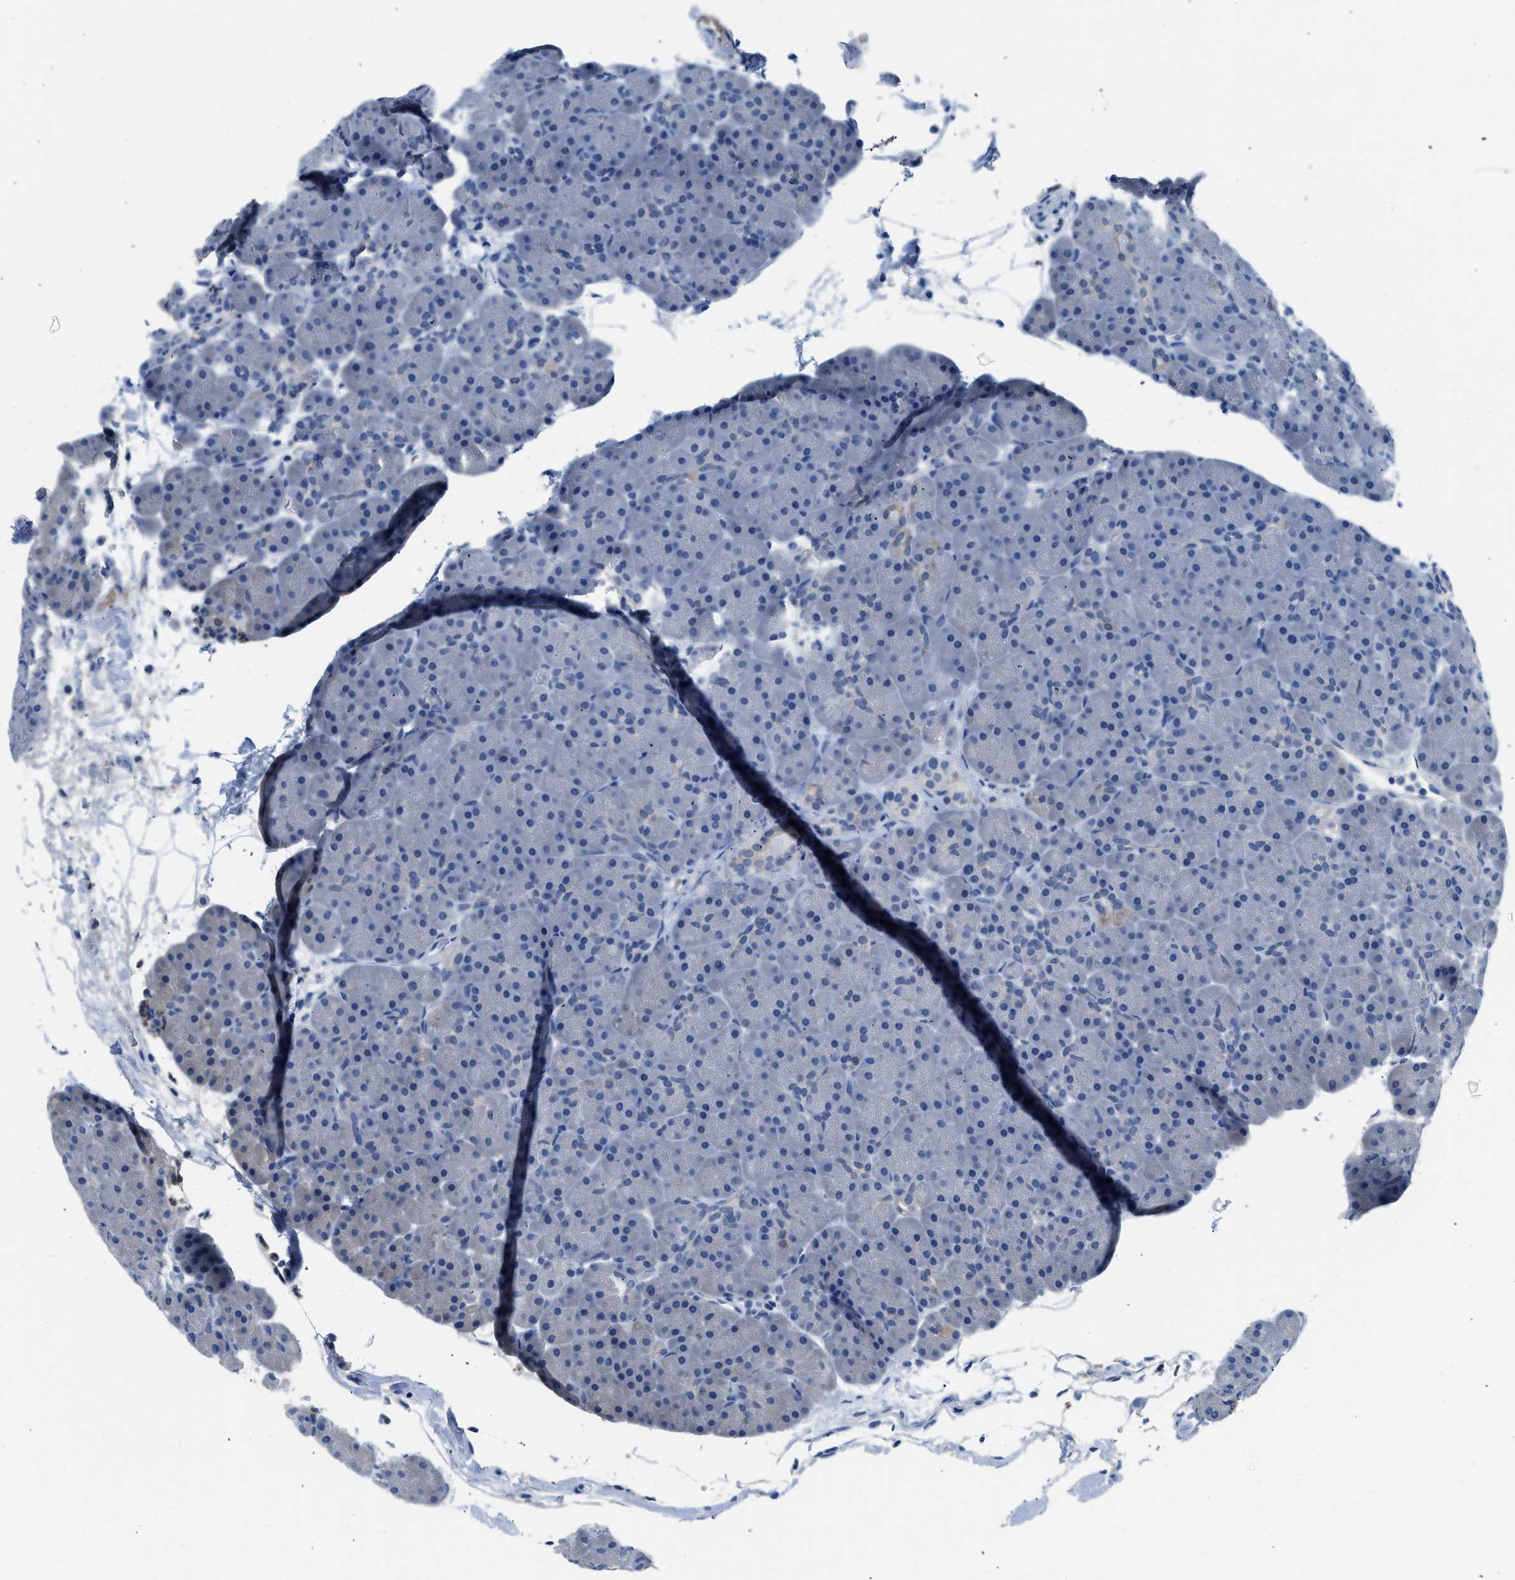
{"staining": {"intensity": "negative", "quantity": "none", "location": "none"}, "tissue": "pancreas", "cell_type": "Exocrine glandular cells", "image_type": "normal", "snomed": [{"axis": "morphology", "description": "Normal tissue, NOS"}, {"axis": "topography", "description": "Pancreas"}], "caption": "Immunohistochemistry (IHC) image of unremarkable pancreas stained for a protein (brown), which shows no positivity in exocrine glandular cells. (Stains: DAB (3,3'-diaminobenzidine) immunohistochemistry with hematoxylin counter stain, Microscopy: brightfield microscopy at high magnification).", "gene": "FADS6", "patient": {"sex": "male", "age": 66}}